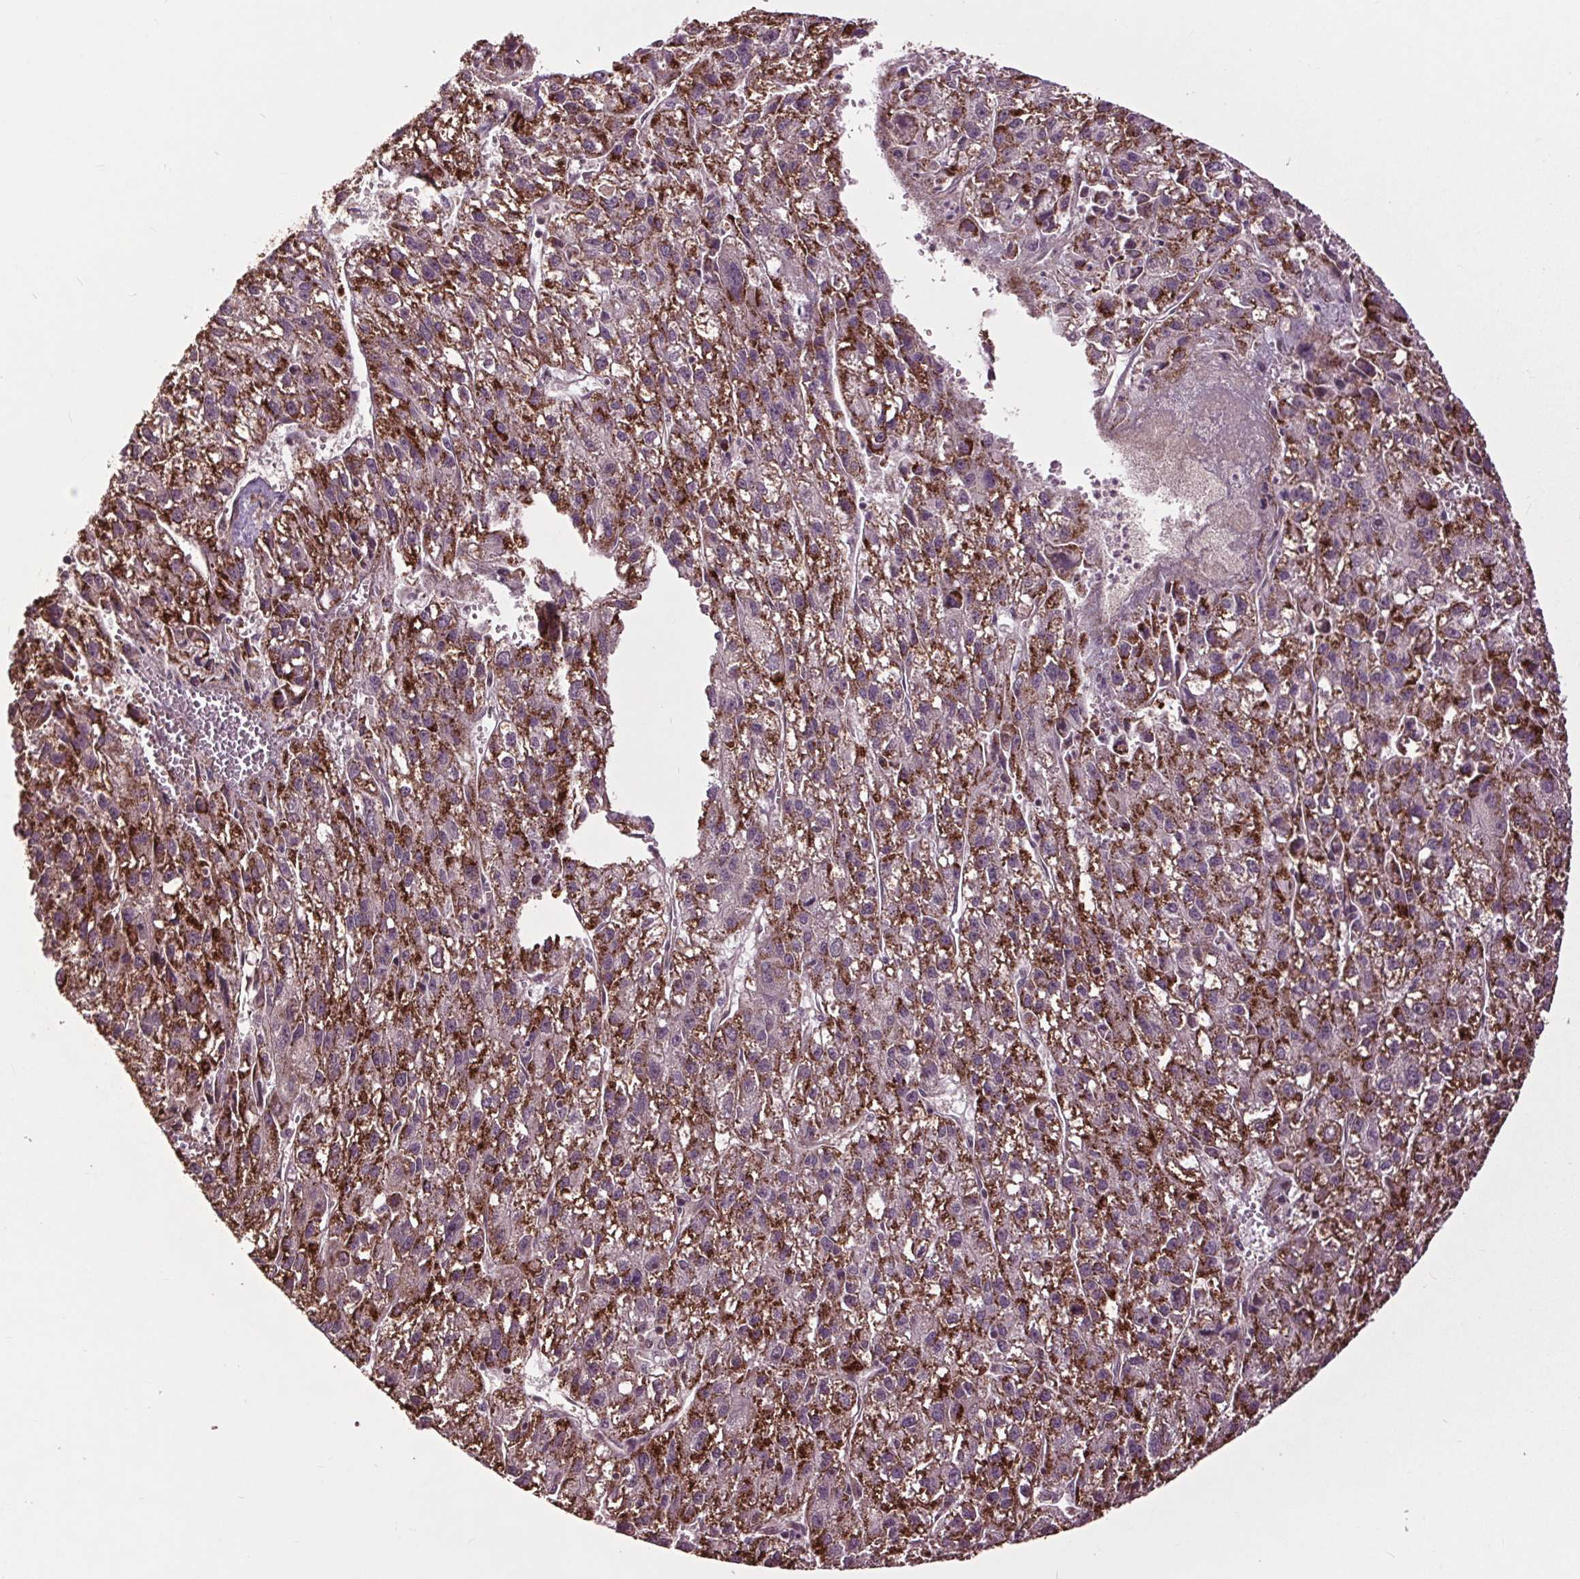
{"staining": {"intensity": "strong", "quantity": "25%-75%", "location": "cytoplasmic/membranous"}, "tissue": "liver cancer", "cell_type": "Tumor cells", "image_type": "cancer", "snomed": [{"axis": "morphology", "description": "Carcinoma, Hepatocellular, NOS"}, {"axis": "topography", "description": "Liver"}], "caption": "The immunohistochemical stain labels strong cytoplasmic/membranous expression in tumor cells of hepatocellular carcinoma (liver) tissue. (DAB IHC, brown staining for protein, blue staining for nuclei).", "gene": "CEP95", "patient": {"sex": "female", "age": 70}}